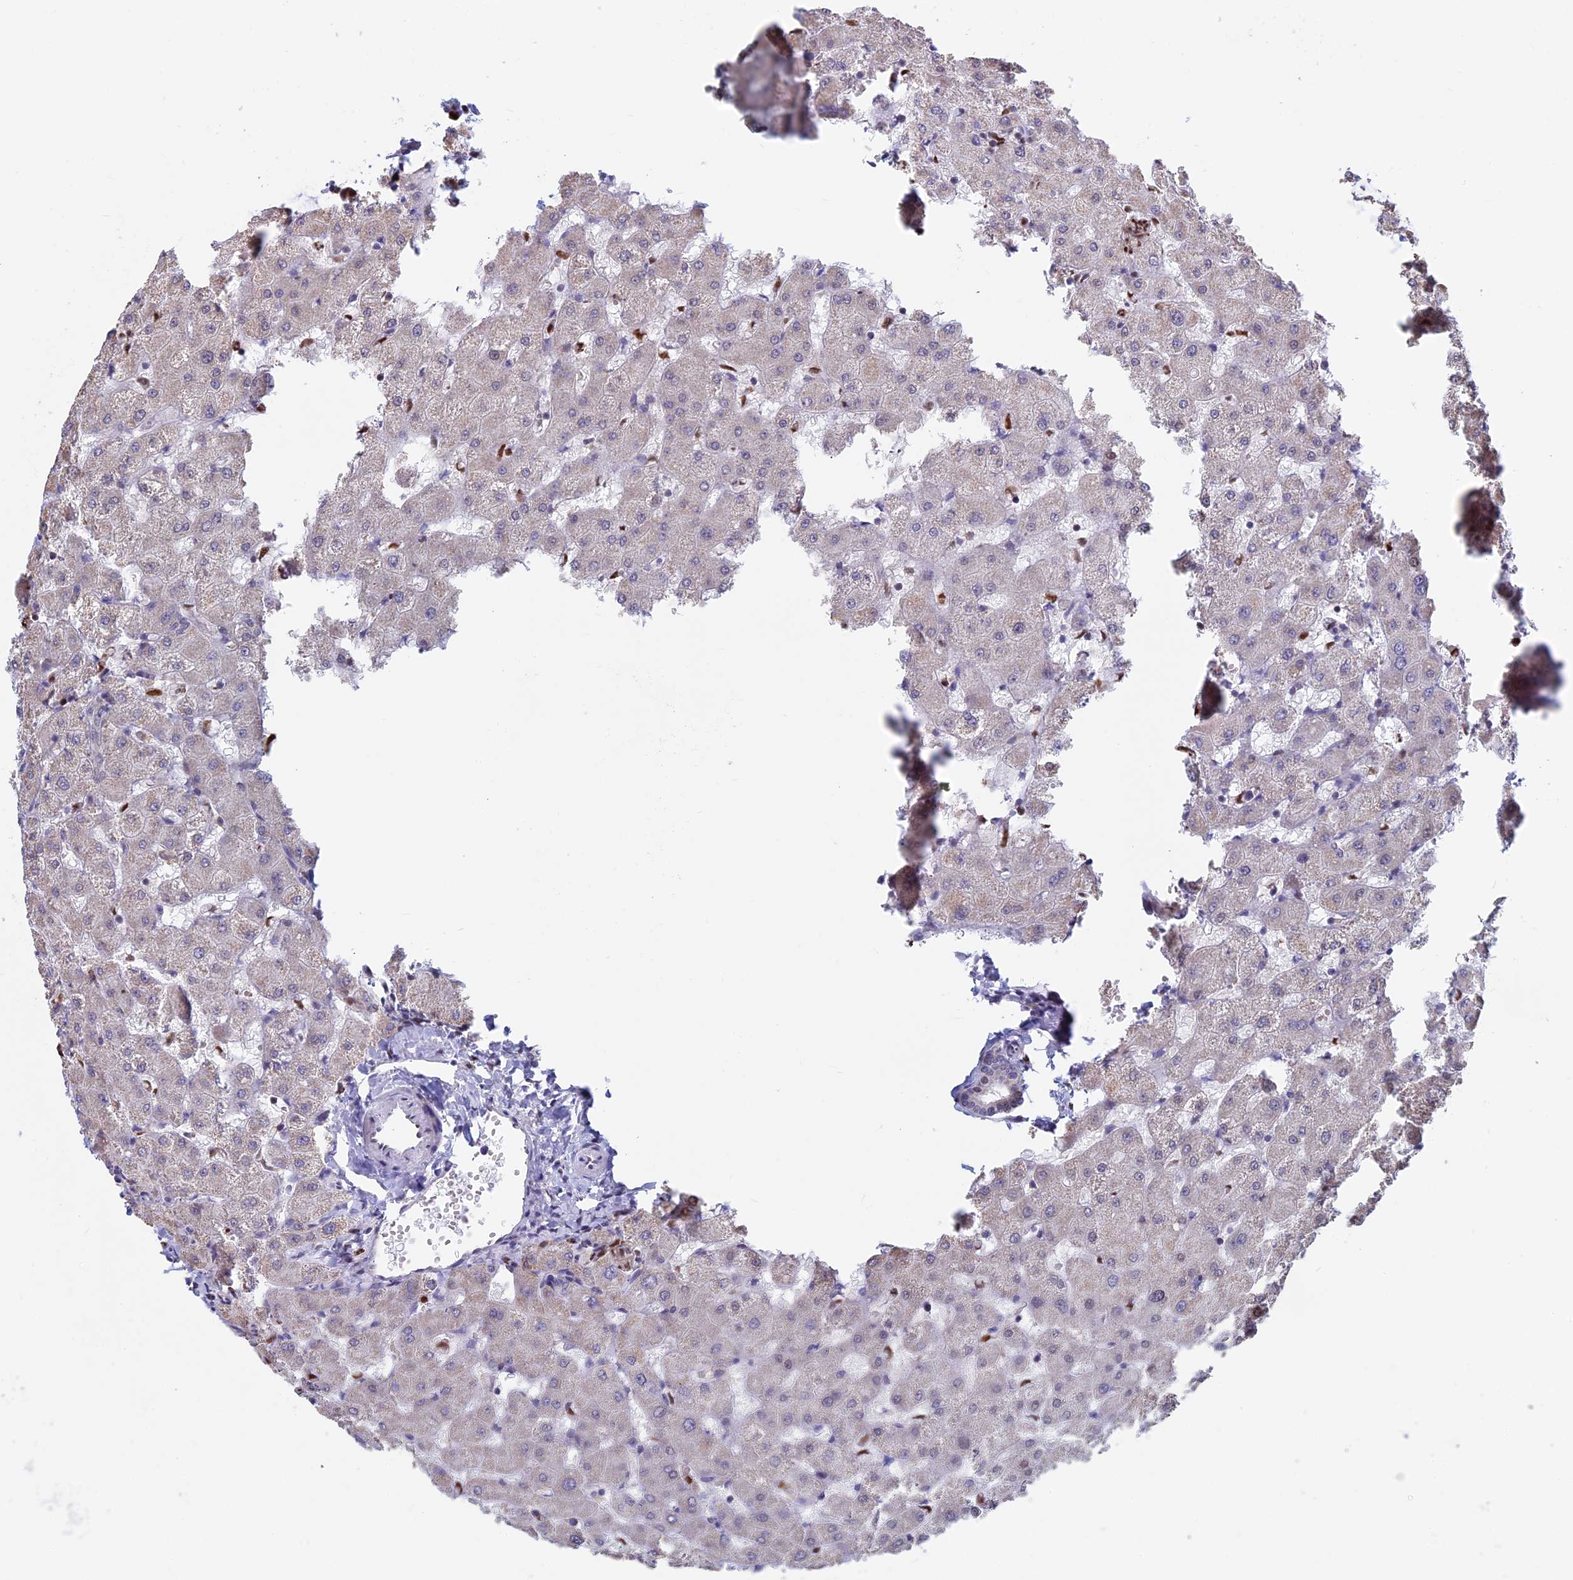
{"staining": {"intensity": "negative", "quantity": "none", "location": "none"}, "tissue": "liver", "cell_type": "Cholangiocytes", "image_type": "normal", "snomed": [{"axis": "morphology", "description": "Normal tissue, NOS"}, {"axis": "topography", "description": "Liver"}], "caption": "The immunohistochemistry micrograph has no significant expression in cholangiocytes of liver. (Stains: DAB (3,3'-diaminobenzidine) IHC with hematoxylin counter stain, Microscopy: brightfield microscopy at high magnification).", "gene": "ACSS1", "patient": {"sex": "female", "age": 63}}